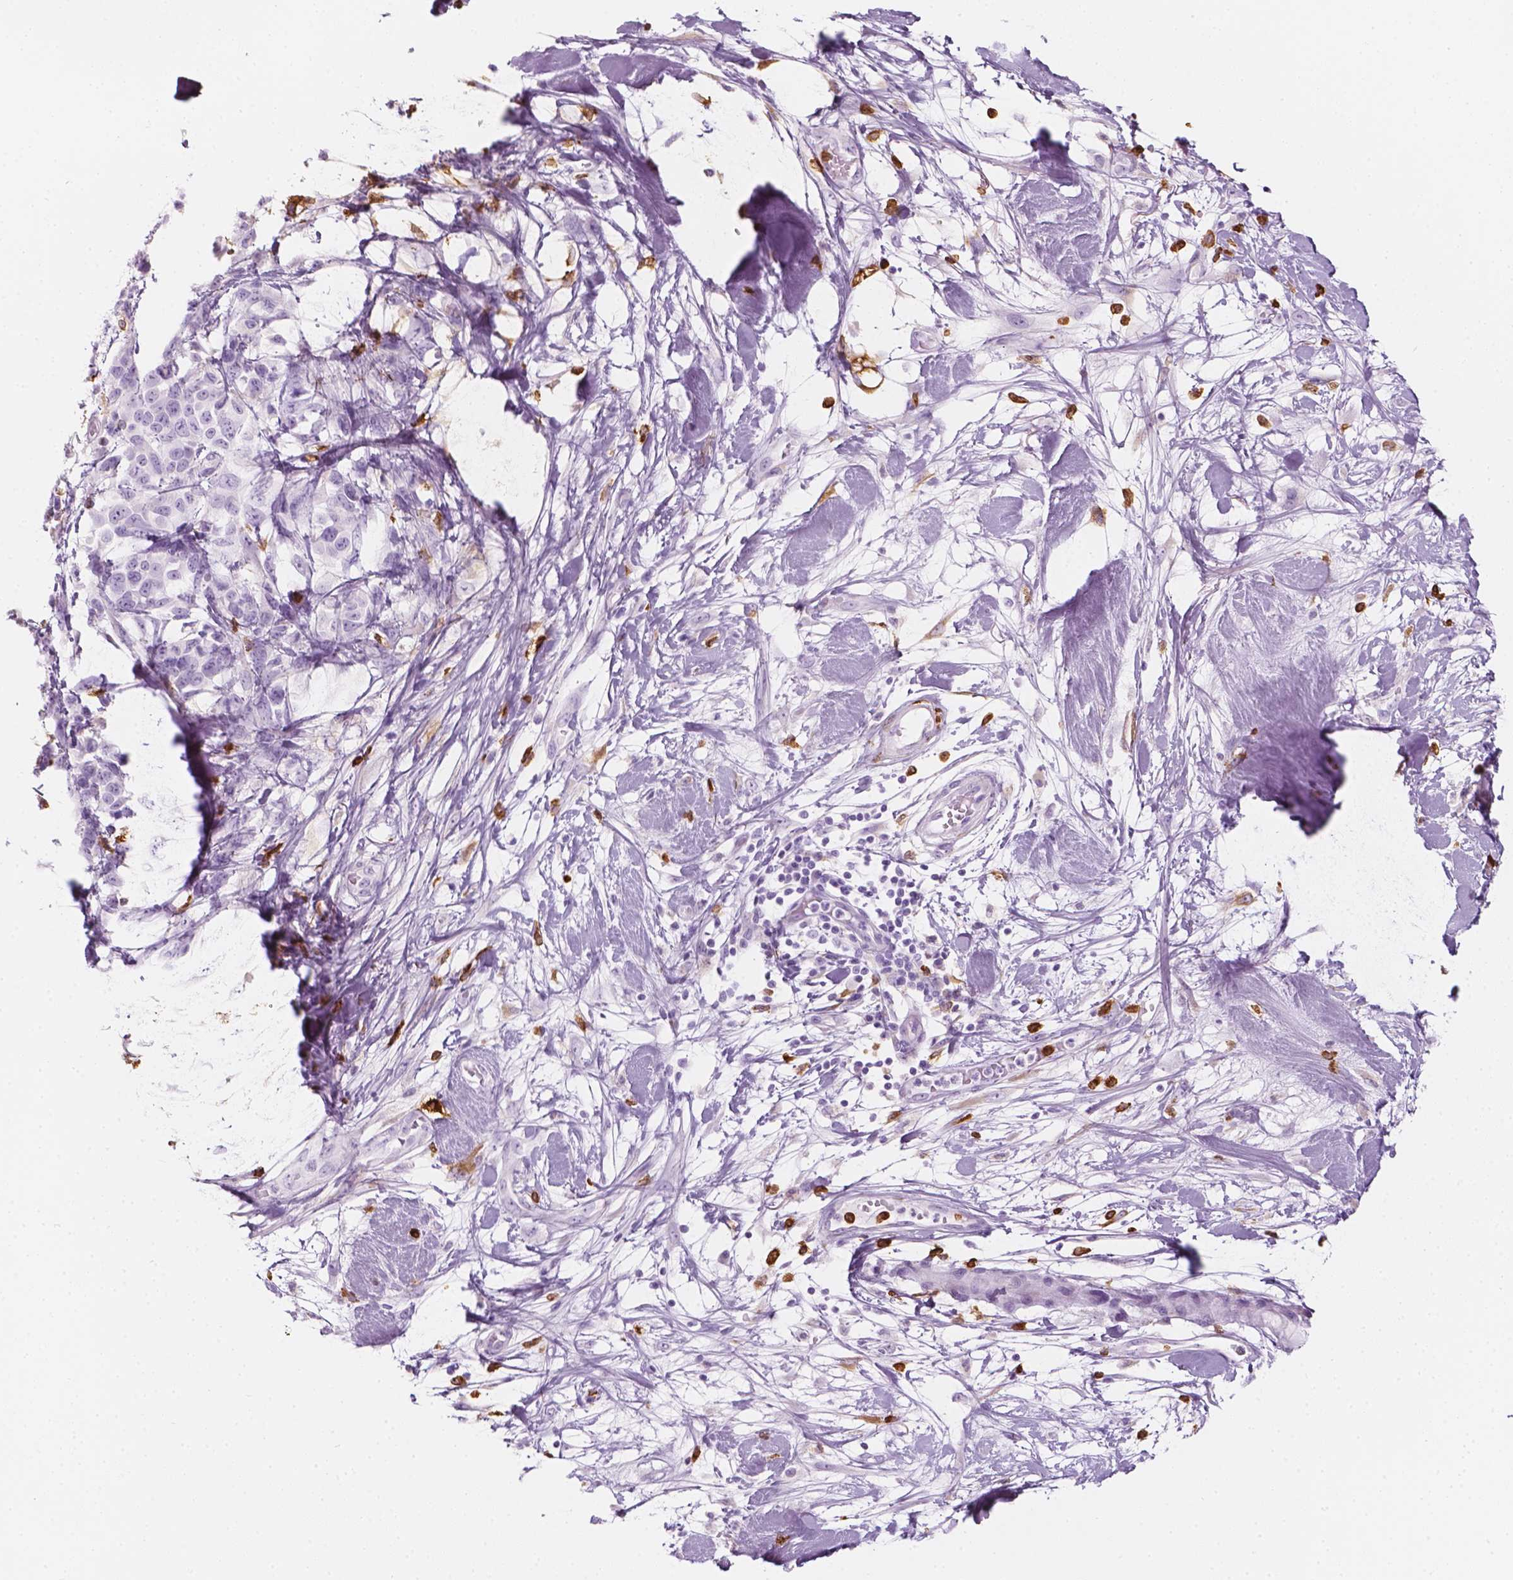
{"staining": {"intensity": "negative", "quantity": "none", "location": "none"}, "tissue": "melanoma", "cell_type": "Tumor cells", "image_type": "cancer", "snomed": [{"axis": "morphology", "description": "Malignant melanoma, Metastatic site"}, {"axis": "topography", "description": "Skin"}], "caption": "Melanoma was stained to show a protein in brown. There is no significant expression in tumor cells.", "gene": "CES1", "patient": {"sex": "male", "age": 84}}